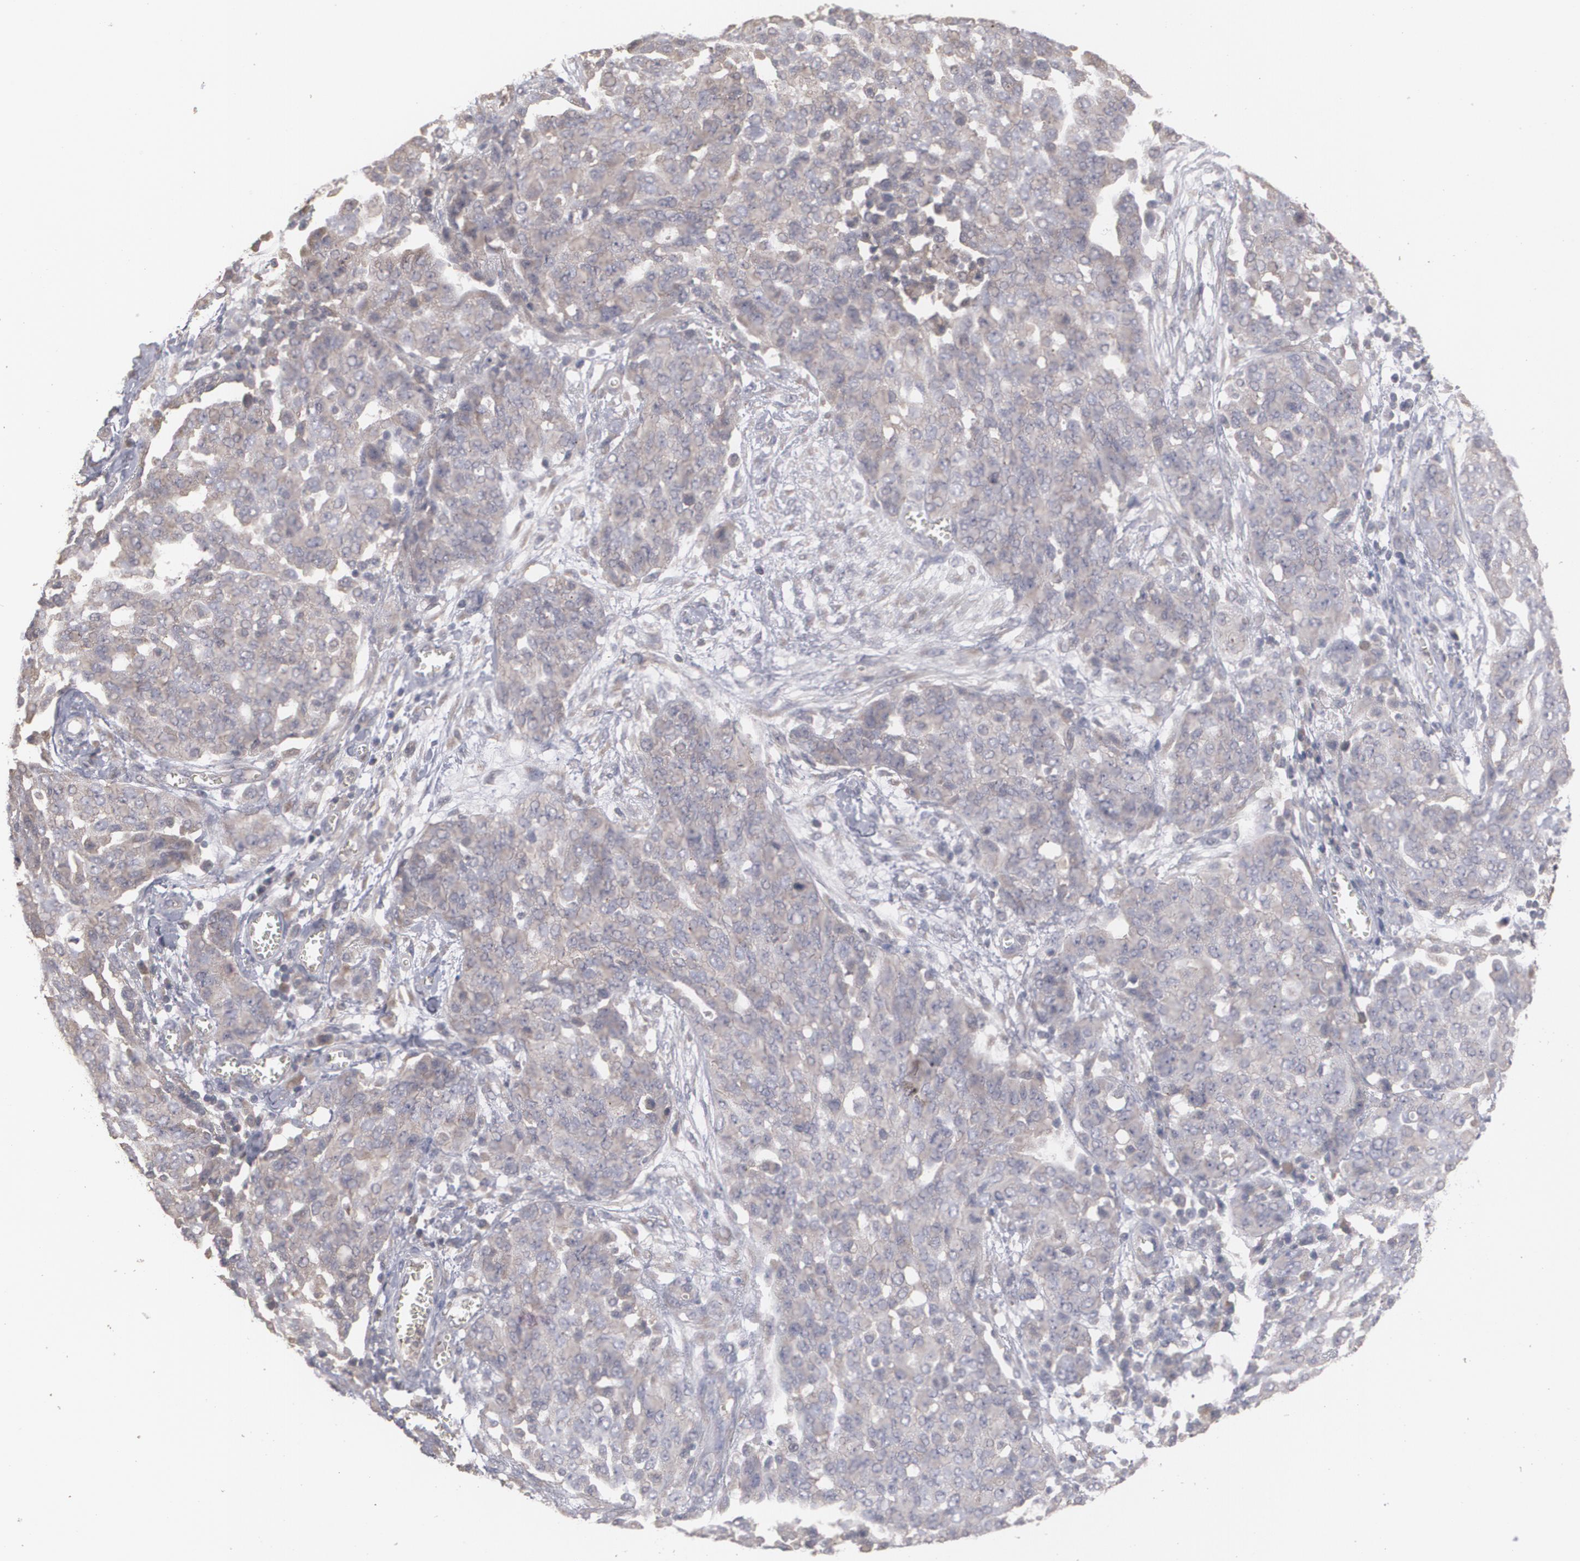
{"staining": {"intensity": "weak", "quantity": ">75%", "location": "cytoplasmic/membranous"}, "tissue": "ovarian cancer", "cell_type": "Tumor cells", "image_type": "cancer", "snomed": [{"axis": "morphology", "description": "Cystadenocarcinoma, serous, NOS"}, {"axis": "topography", "description": "Soft tissue"}, {"axis": "topography", "description": "Ovary"}], "caption": "Immunohistochemistry (IHC) photomicrograph of neoplastic tissue: human serous cystadenocarcinoma (ovarian) stained using immunohistochemistry exhibits low levels of weak protein expression localized specifically in the cytoplasmic/membranous of tumor cells, appearing as a cytoplasmic/membranous brown color.", "gene": "ARF6", "patient": {"sex": "female", "age": 57}}